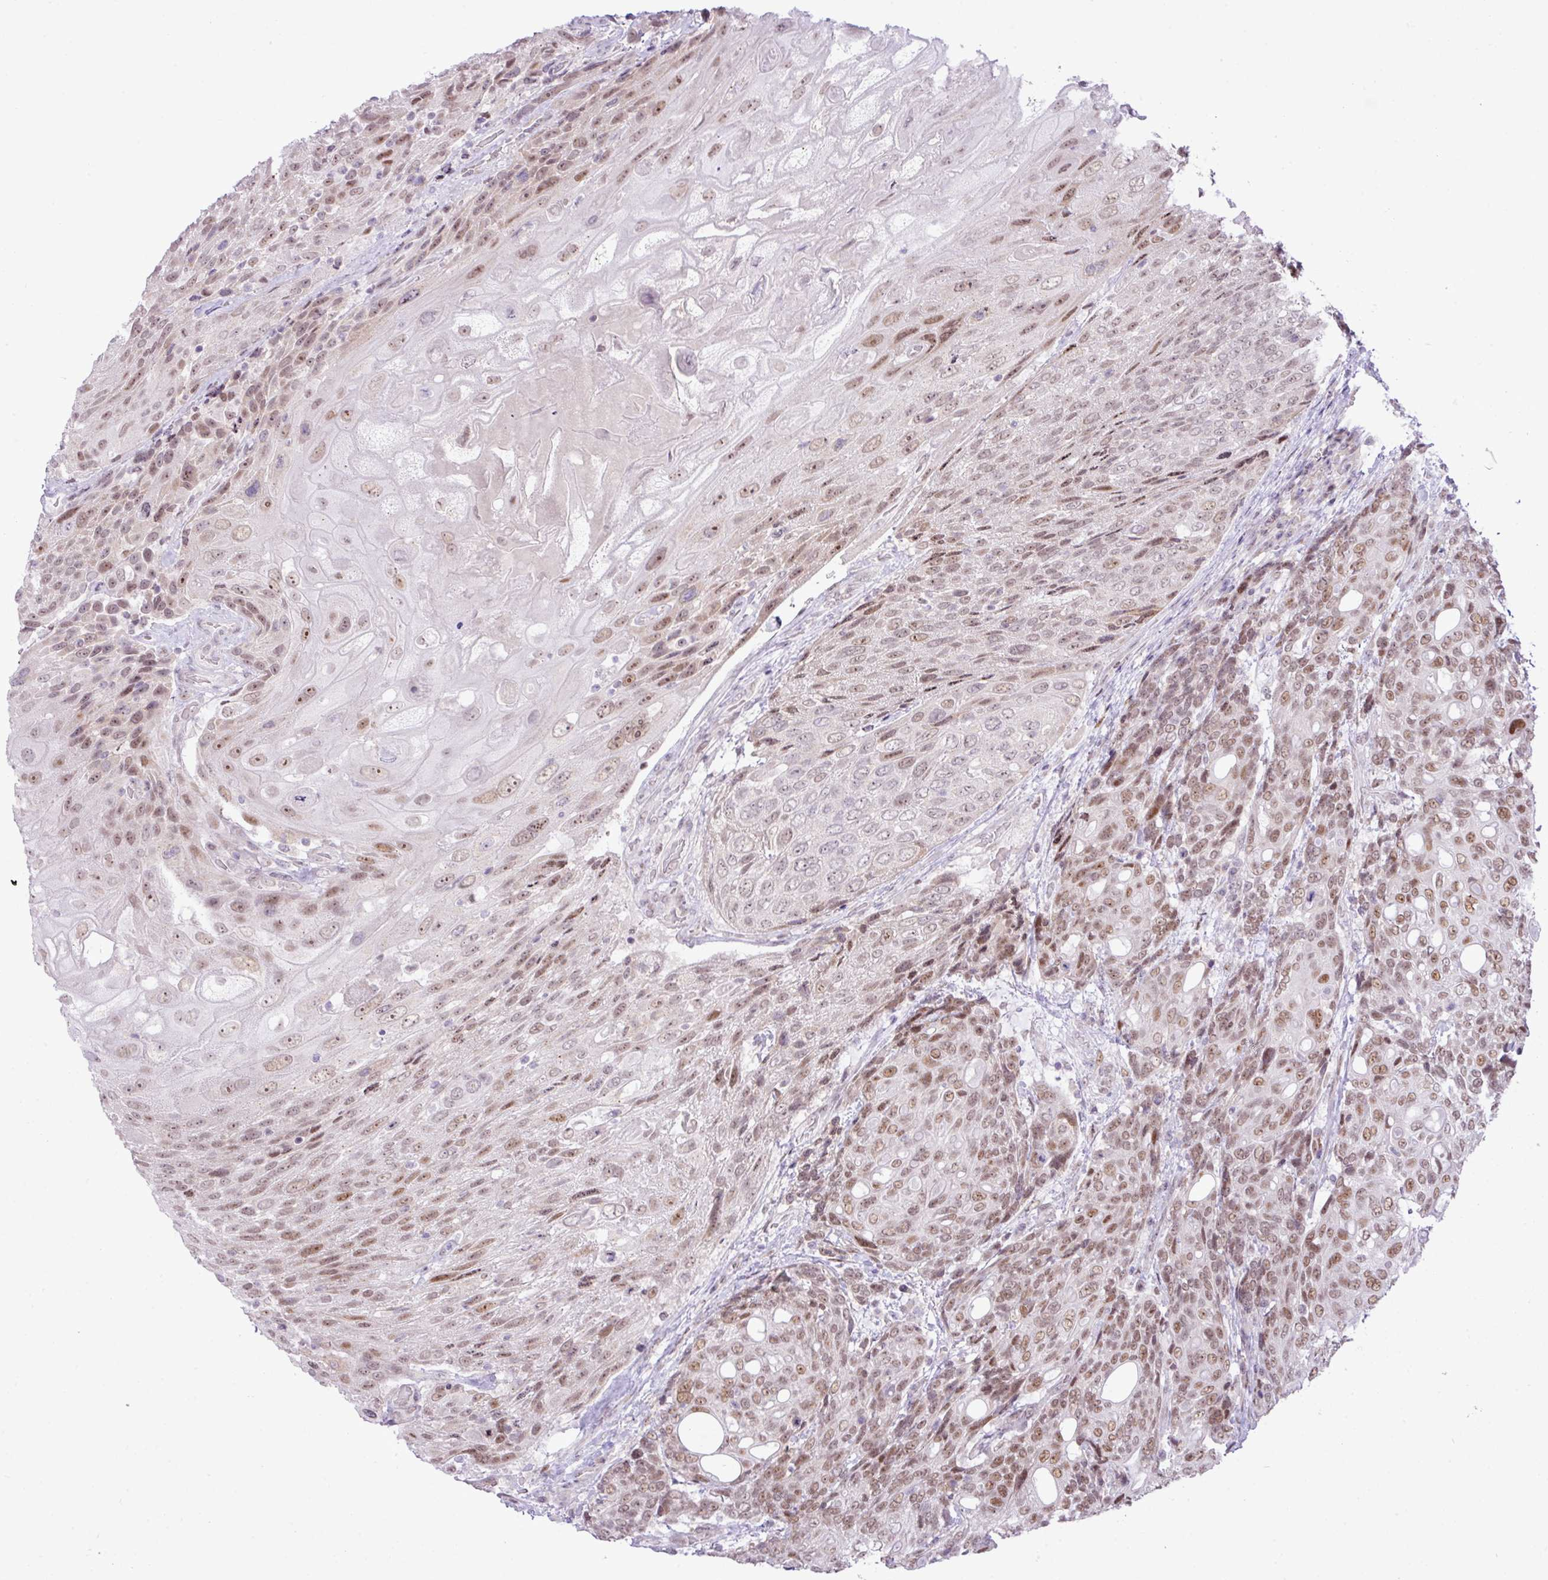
{"staining": {"intensity": "moderate", "quantity": ">75%", "location": "nuclear"}, "tissue": "urothelial cancer", "cell_type": "Tumor cells", "image_type": "cancer", "snomed": [{"axis": "morphology", "description": "Urothelial carcinoma, High grade"}, {"axis": "topography", "description": "Urinary bladder"}], "caption": "Brown immunohistochemical staining in urothelial carcinoma (high-grade) displays moderate nuclear positivity in approximately >75% of tumor cells. The staining is performed using DAB brown chromogen to label protein expression. The nuclei are counter-stained blue using hematoxylin.", "gene": "ELOA2", "patient": {"sex": "female", "age": 70}}